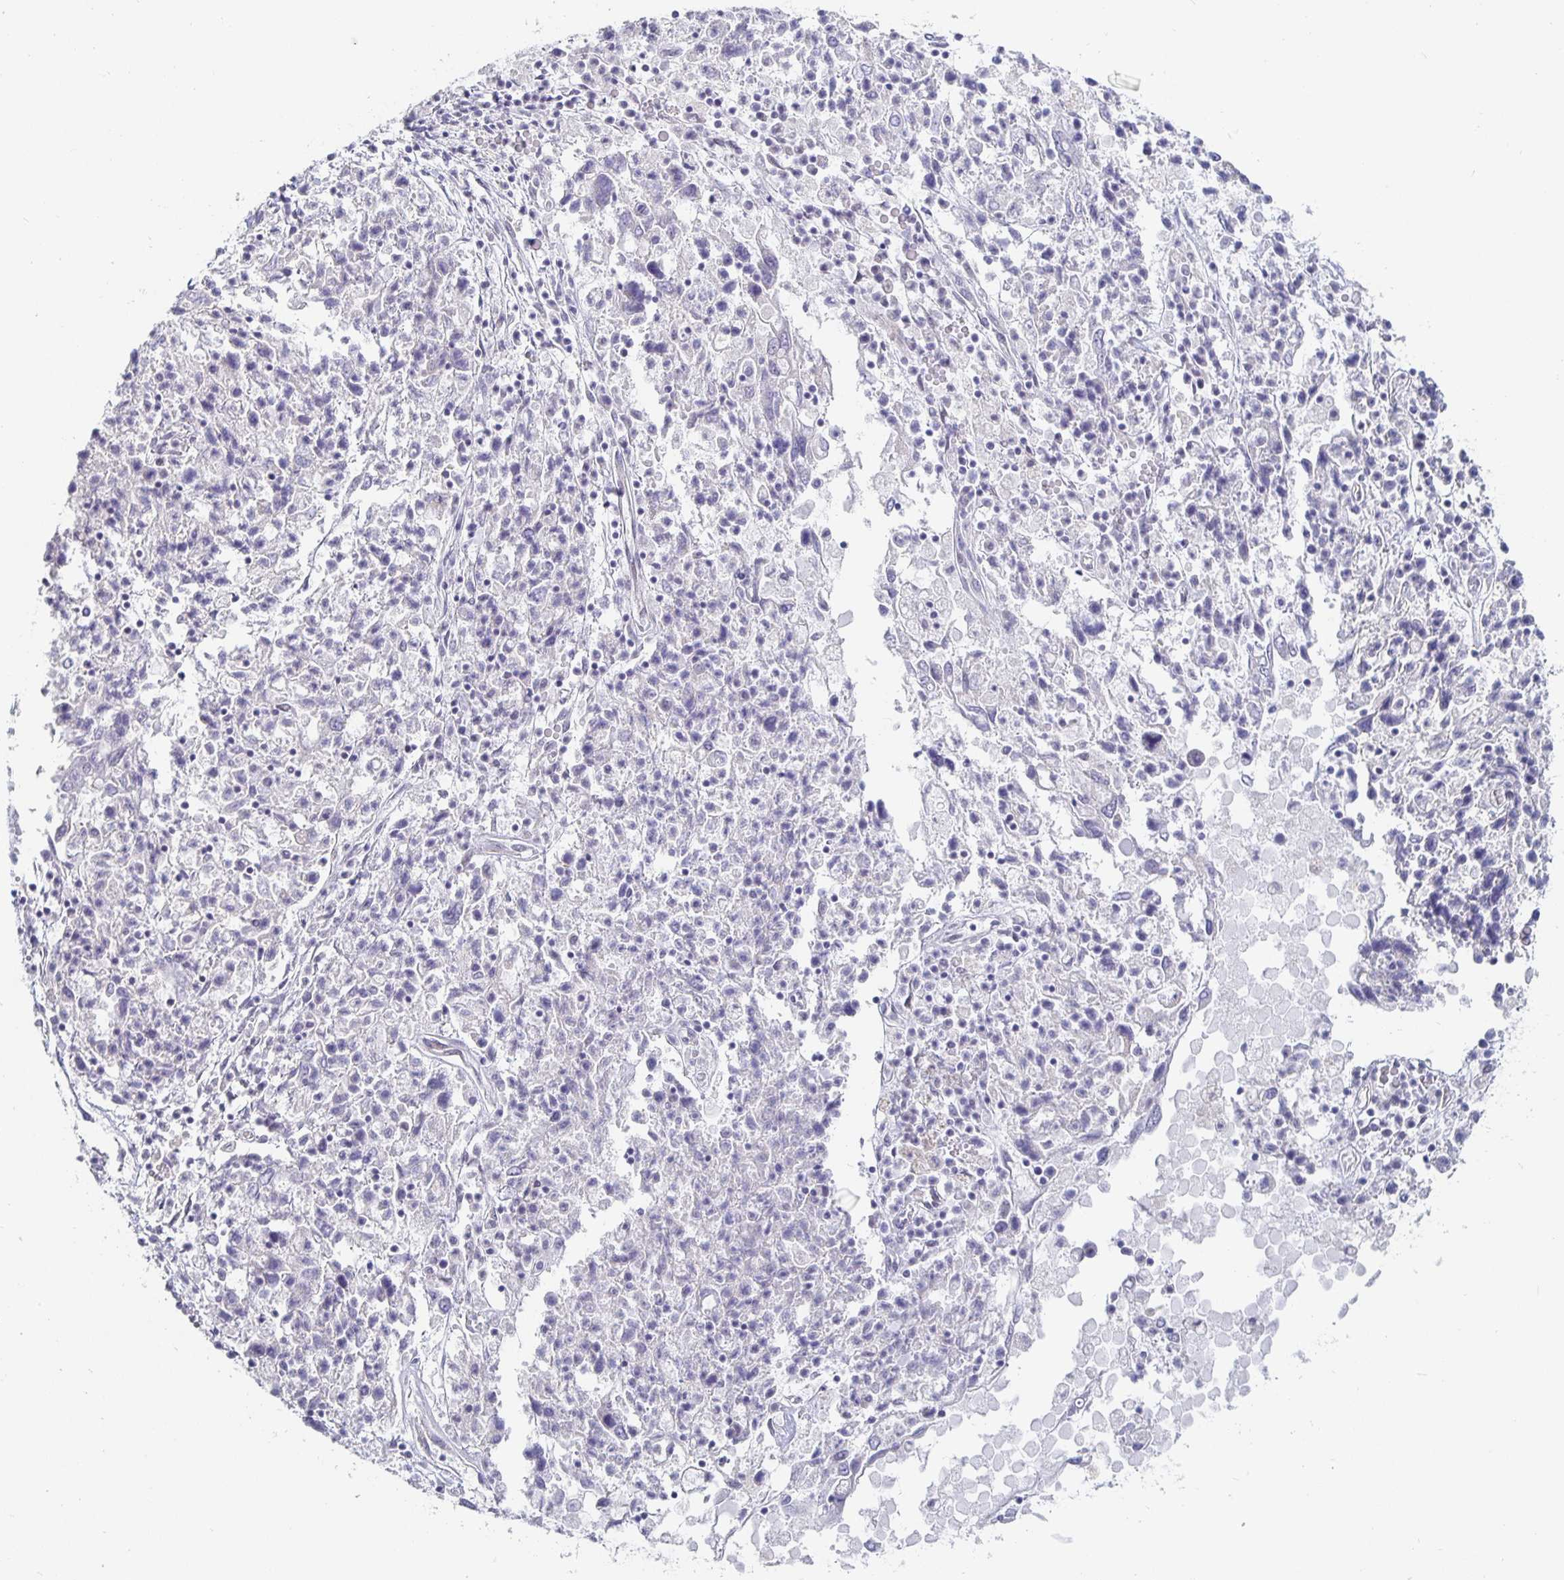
{"staining": {"intensity": "negative", "quantity": "none", "location": "none"}, "tissue": "ovarian cancer", "cell_type": "Tumor cells", "image_type": "cancer", "snomed": [{"axis": "morphology", "description": "Carcinoma, endometroid"}, {"axis": "topography", "description": "Ovary"}], "caption": "An immunohistochemistry histopathology image of ovarian cancer (endometroid carcinoma) is shown. There is no staining in tumor cells of ovarian cancer (endometroid carcinoma).", "gene": "S100G", "patient": {"sex": "female", "age": 62}}